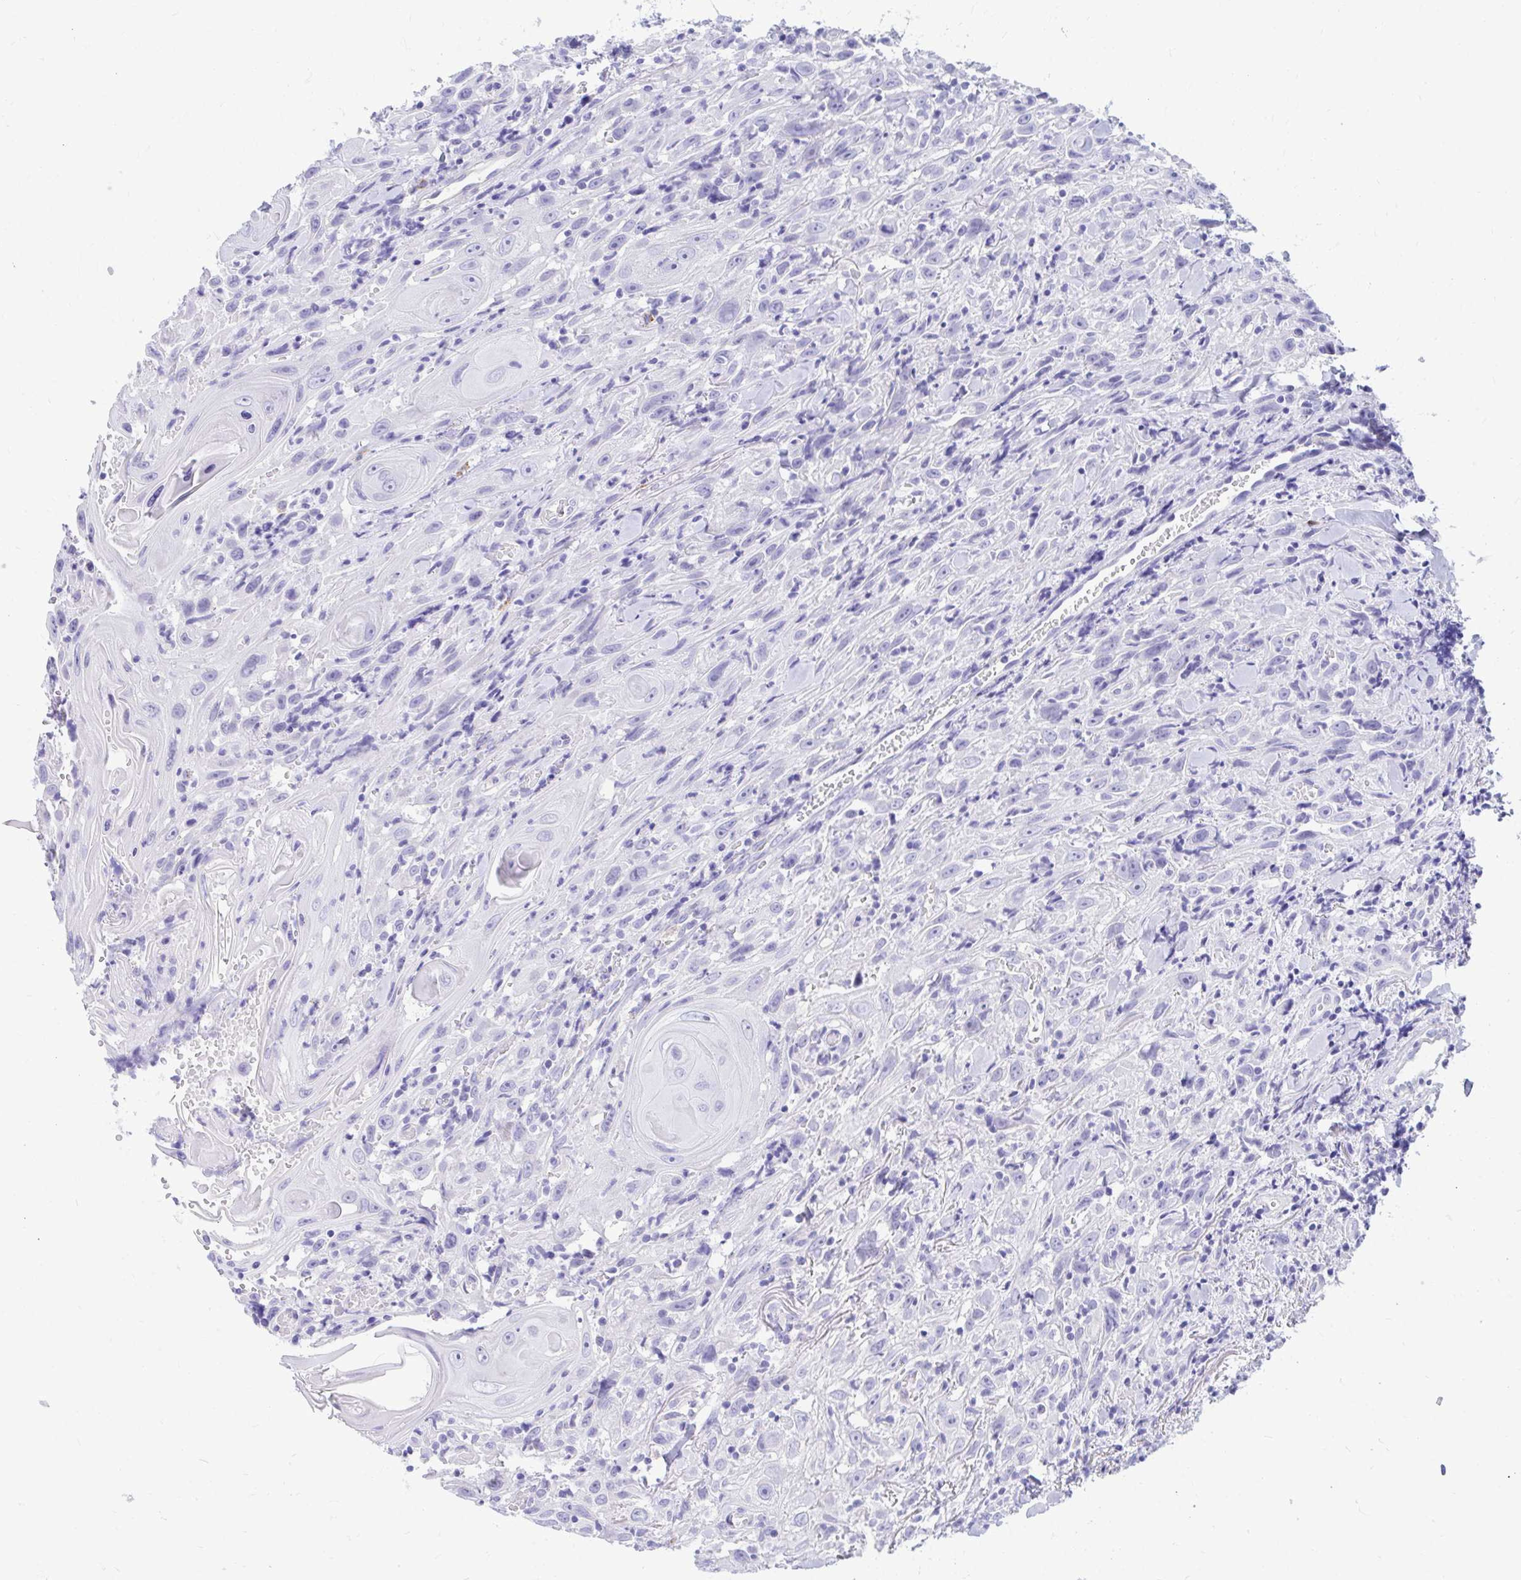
{"staining": {"intensity": "negative", "quantity": "none", "location": "none"}, "tissue": "head and neck cancer", "cell_type": "Tumor cells", "image_type": "cancer", "snomed": [{"axis": "morphology", "description": "Squamous cell carcinoma, NOS"}, {"axis": "topography", "description": "Head-Neck"}], "caption": "DAB immunohistochemical staining of head and neck squamous cell carcinoma displays no significant staining in tumor cells. Brightfield microscopy of immunohistochemistry (IHC) stained with DAB (brown) and hematoxylin (blue), captured at high magnification.", "gene": "SHISA8", "patient": {"sex": "female", "age": 95}}